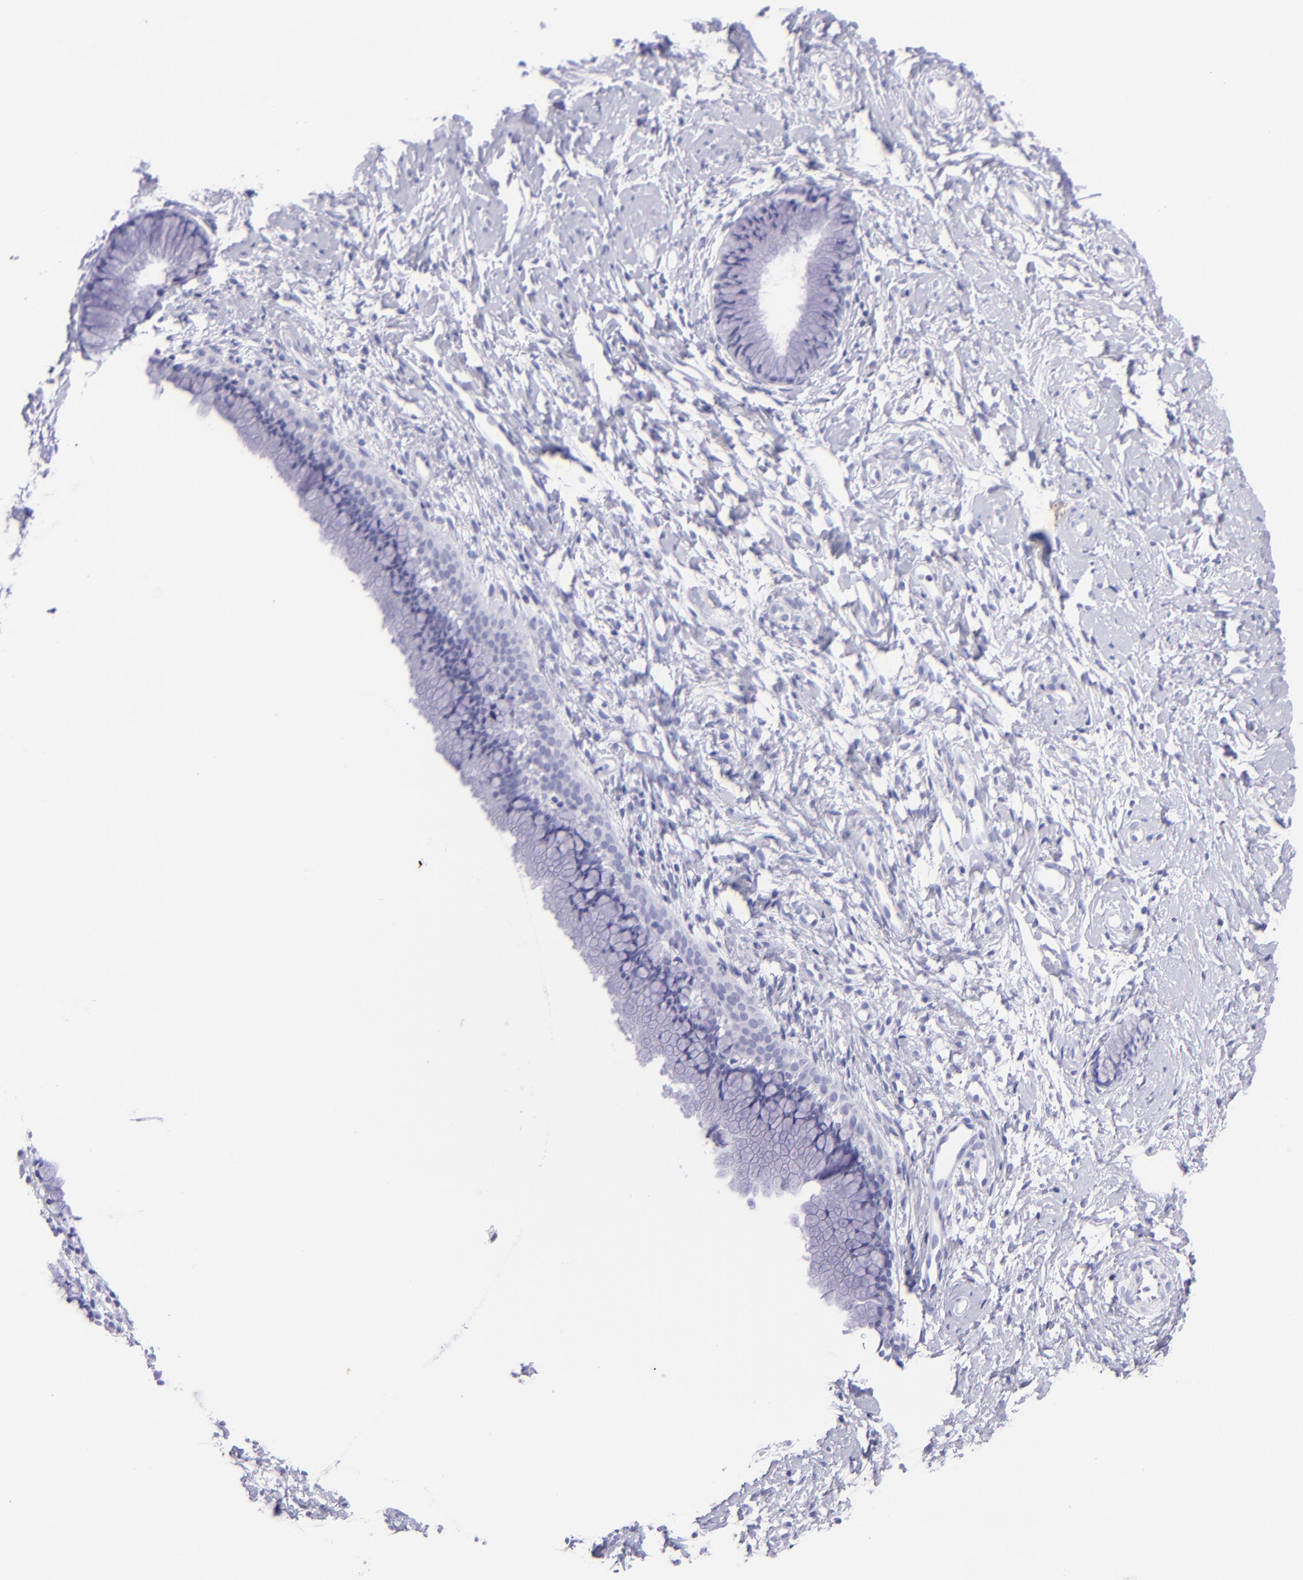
{"staining": {"intensity": "negative", "quantity": "none", "location": "none"}, "tissue": "cervix", "cell_type": "Glandular cells", "image_type": "normal", "snomed": [{"axis": "morphology", "description": "Normal tissue, NOS"}, {"axis": "topography", "description": "Cervix"}], "caption": "Cervix stained for a protein using IHC shows no staining glandular cells.", "gene": "PIP", "patient": {"sex": "female", "age": 46}}